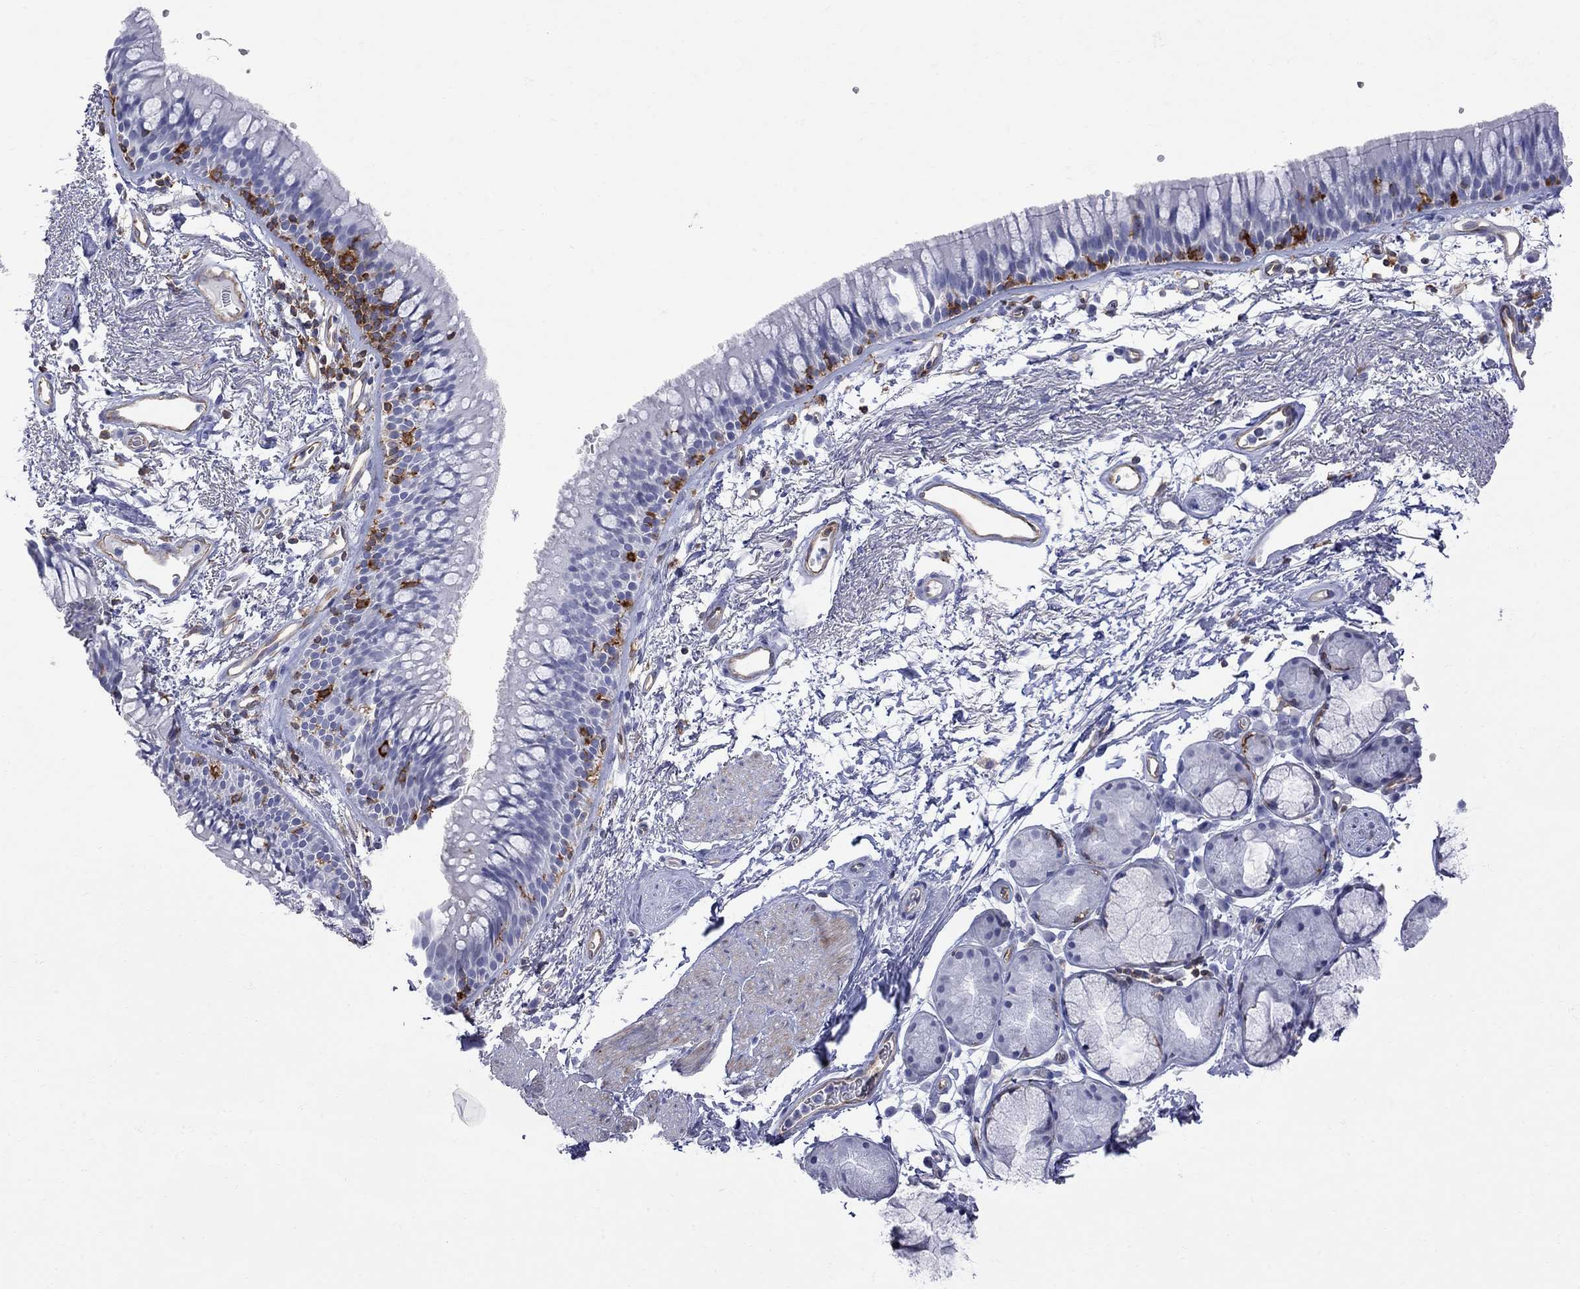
{"staining": {"intensity": "negative", "quantity": "none", "location": "none"}, "tissue": "bronchus", "cell_type": "Respiratory epithelial cells", "image_type": "normal", "snomed": [{"axis": "morphology", "description": "Normal tissue, NOS"}, {"axis": "topography", "description": "Cartilage tissue"}, {"axis": "topography", "description": "Bronchus"}], "caption": "The histopathology image exhibits no staining of respiratory epithelial cells in benign bronchus. Brightfield microscopy of immunohistochemistry (IHC) stained with DAB (3,3'-diaminobenzidine) (brown) and hematoxylin (blue), captured at high magnification.", "gene": "ABI3", "patient": {"sex": "male", "age": 66}}